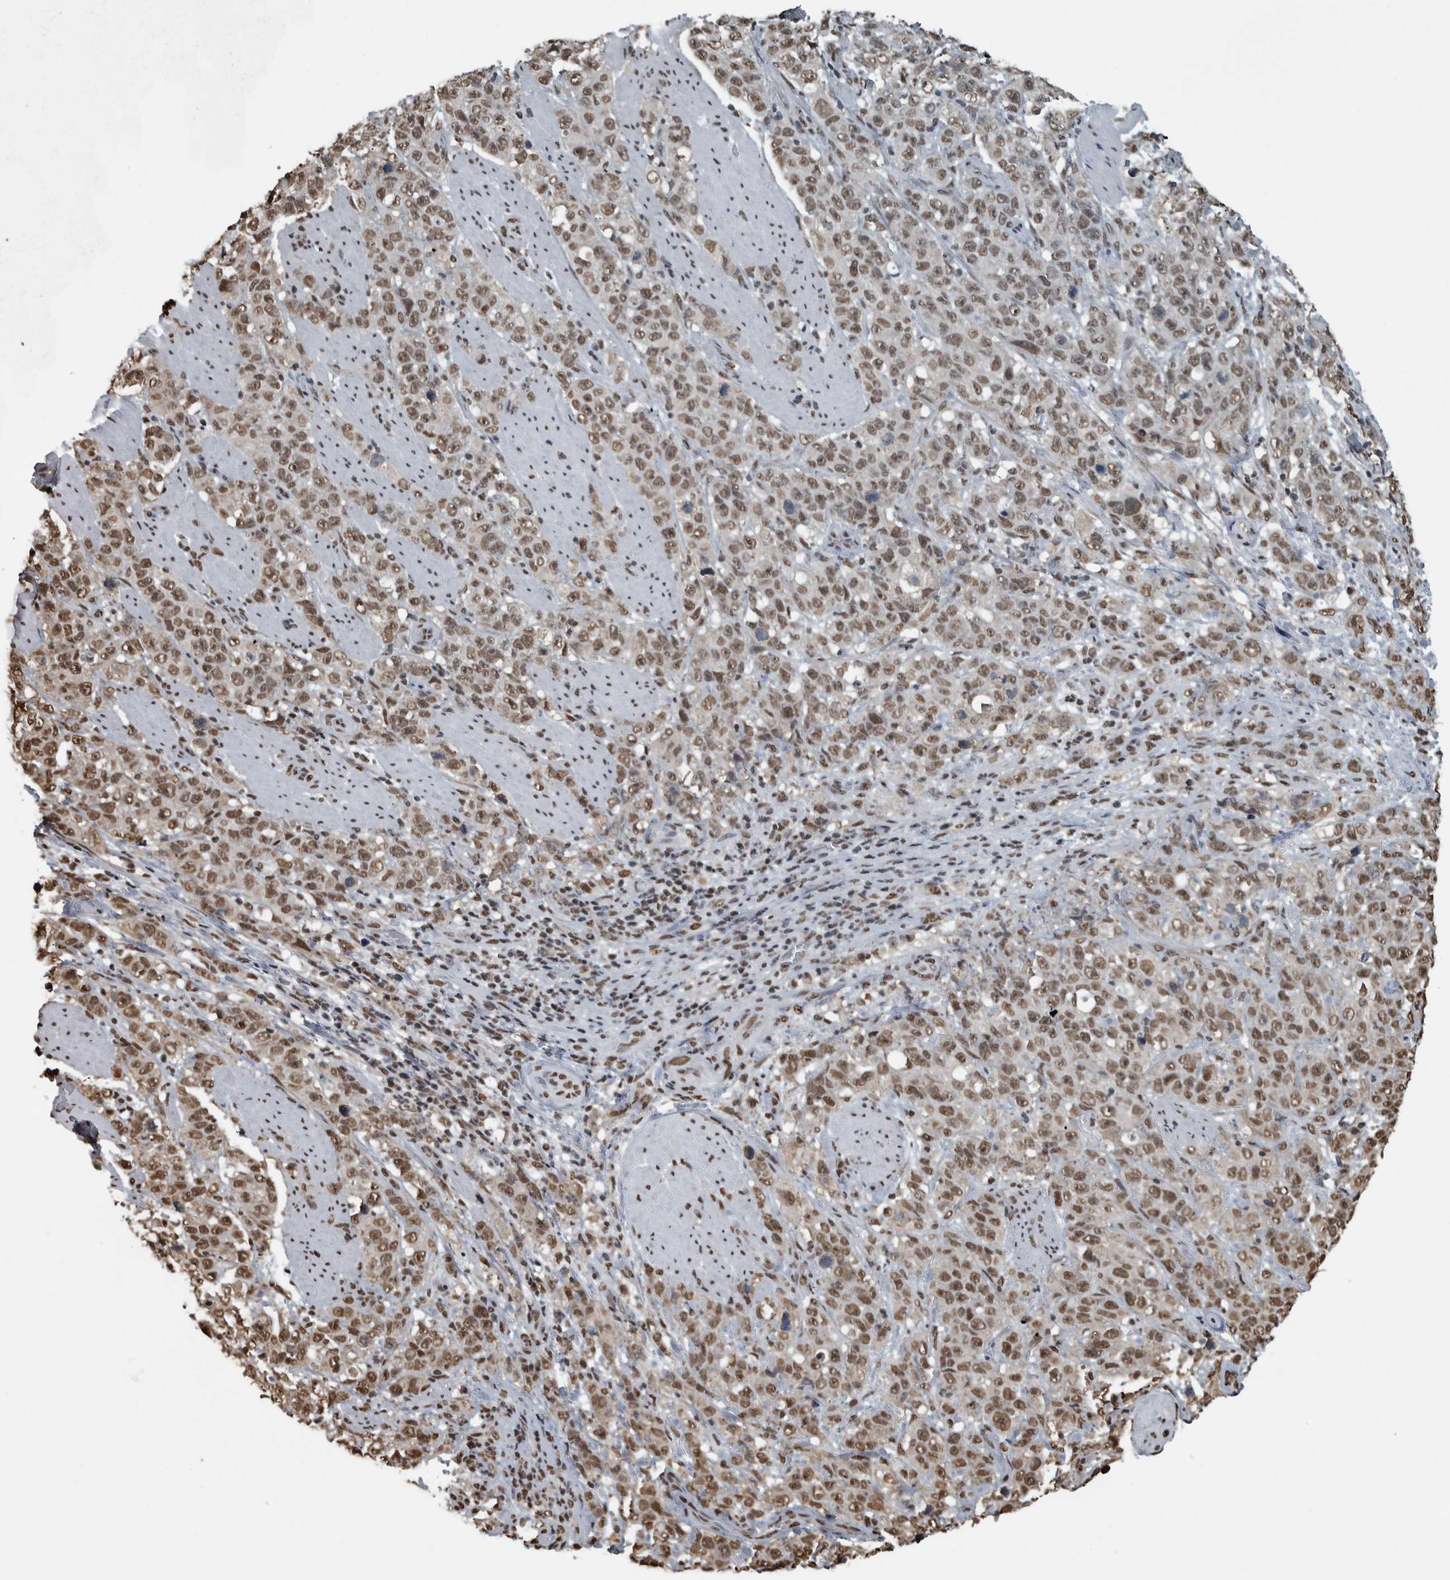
{"staining": {"intensity": "moderate", "quantity": ">75%", "location": "nuclear"}, "tissue": "stomach cancer", "cell_type": "Tumor cells", "image_type": "cancer", "snomed": [{"axis": "morphology", "description": "Adenocarcinoma, NOS"}, {"axis": "topography", "description": "Stomach"}], "caption": "Stomach cancer (adenocarcinoma) stained with immunohistochemistry (IHC) demonstrates moderate nuclear expression in about >75% of tumor cells. The staining was performed using DAB (3,3'-diaminobenzidine) to visualize the protein expression in brown, while the nuclei were stained in blue with hematoxylin (Magnification: 20x).", "gene": "TGS1", "patient": {"sex": "male", "age": 48}}